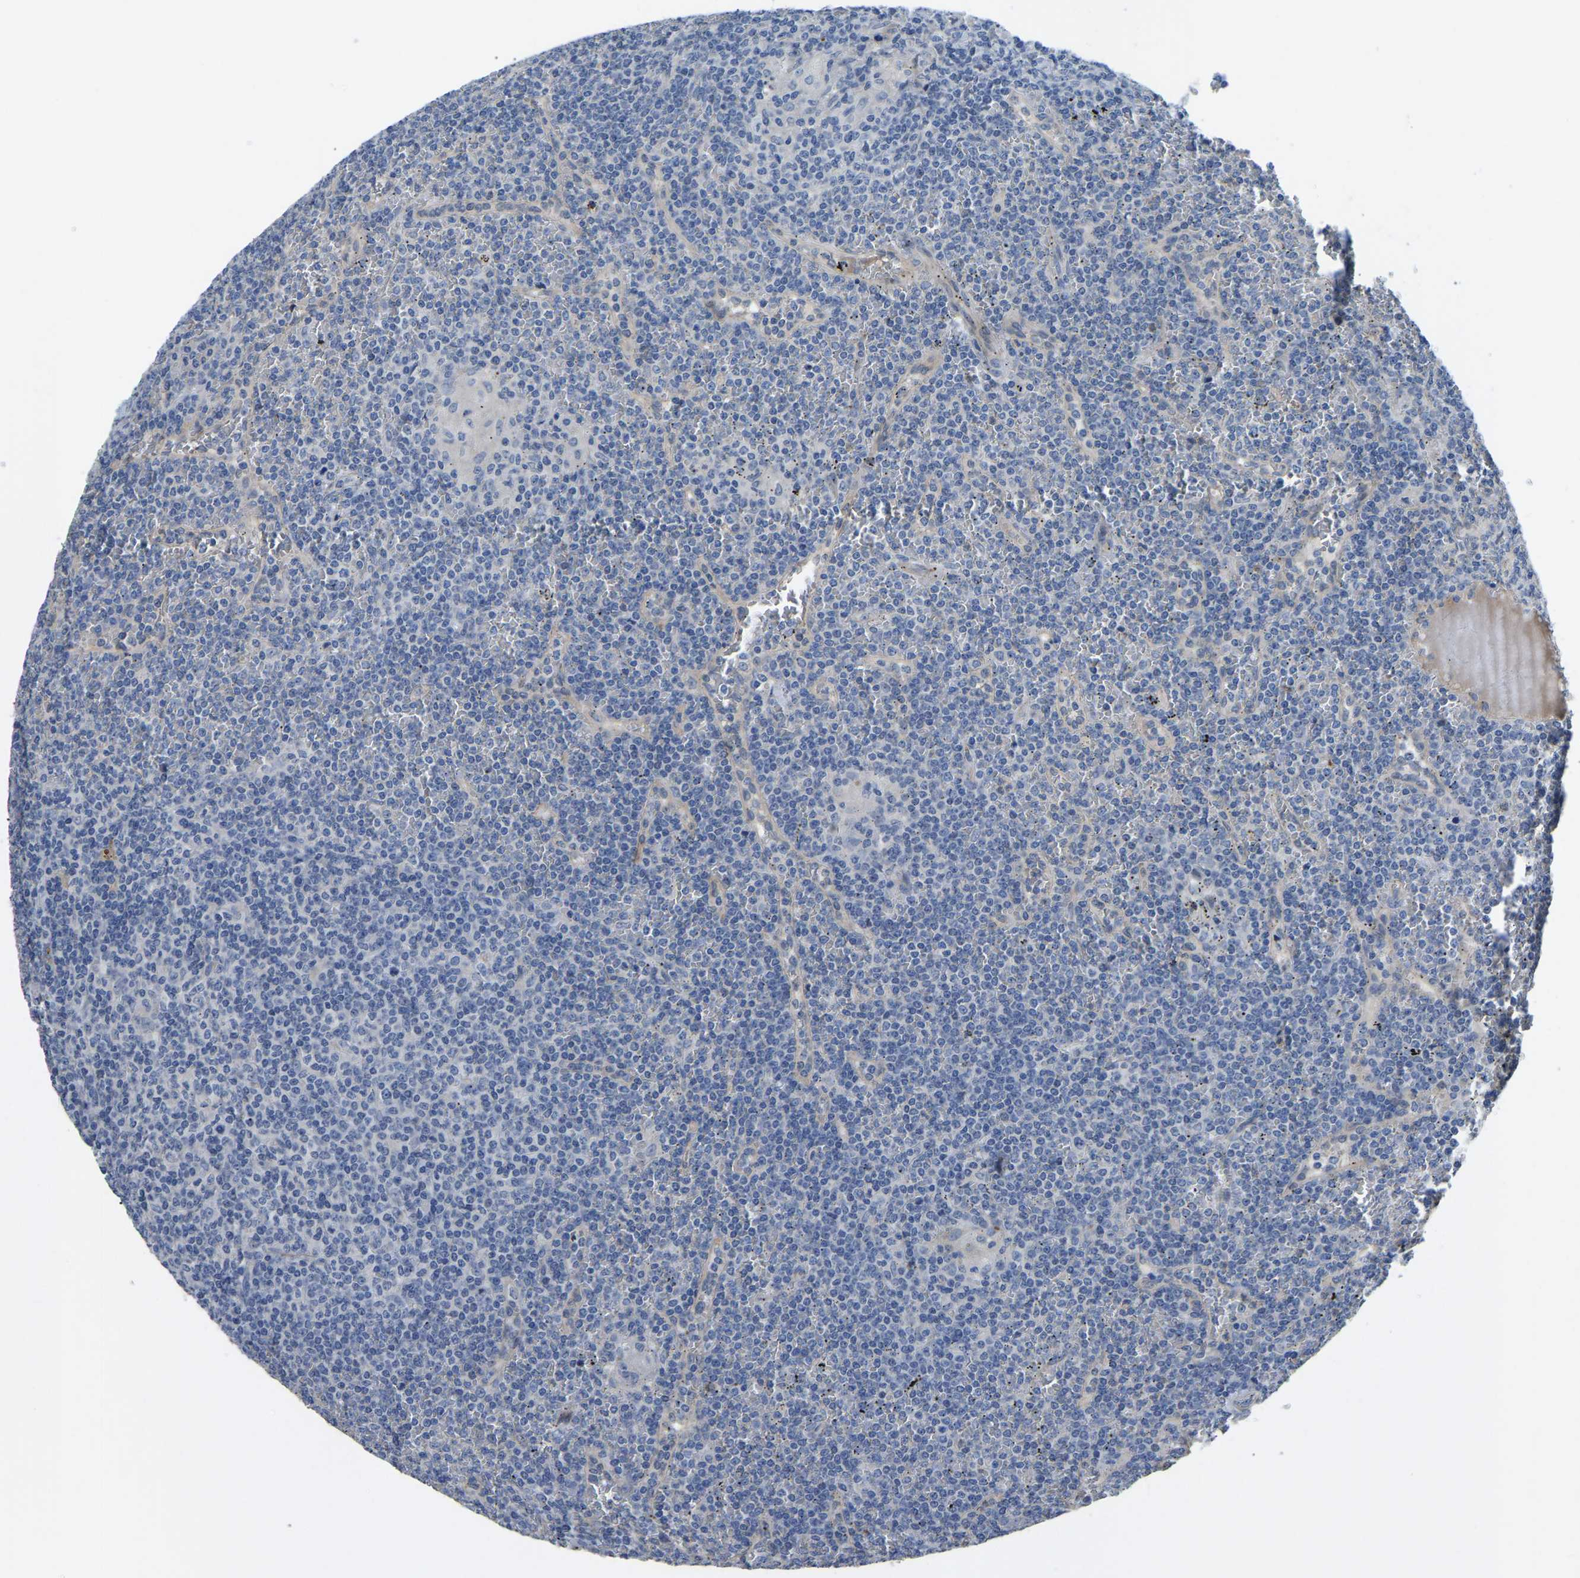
{"staining": {"intensity": "negative", "quantity": "none", "location": "none"}, "tissue": "lymphoma", "cell_type": "Tumor cells", "image_type": "cancer", "snomed": [{"axis": "morphology", "description": "Malignant lymphoma, non-Hodgkin's type, Low grade"}, {"axis": "topography", "description": "Spleen"}], "caption": "Tumor cells are negative for protein expression in human low-grade malignant lymphoma, non-Hodgkin's type. (Immunohistochemistry, brightfield microscopy, high magnification).", "gene": "HIGD2B", "patient": {"sex": "female", "age": 19}}